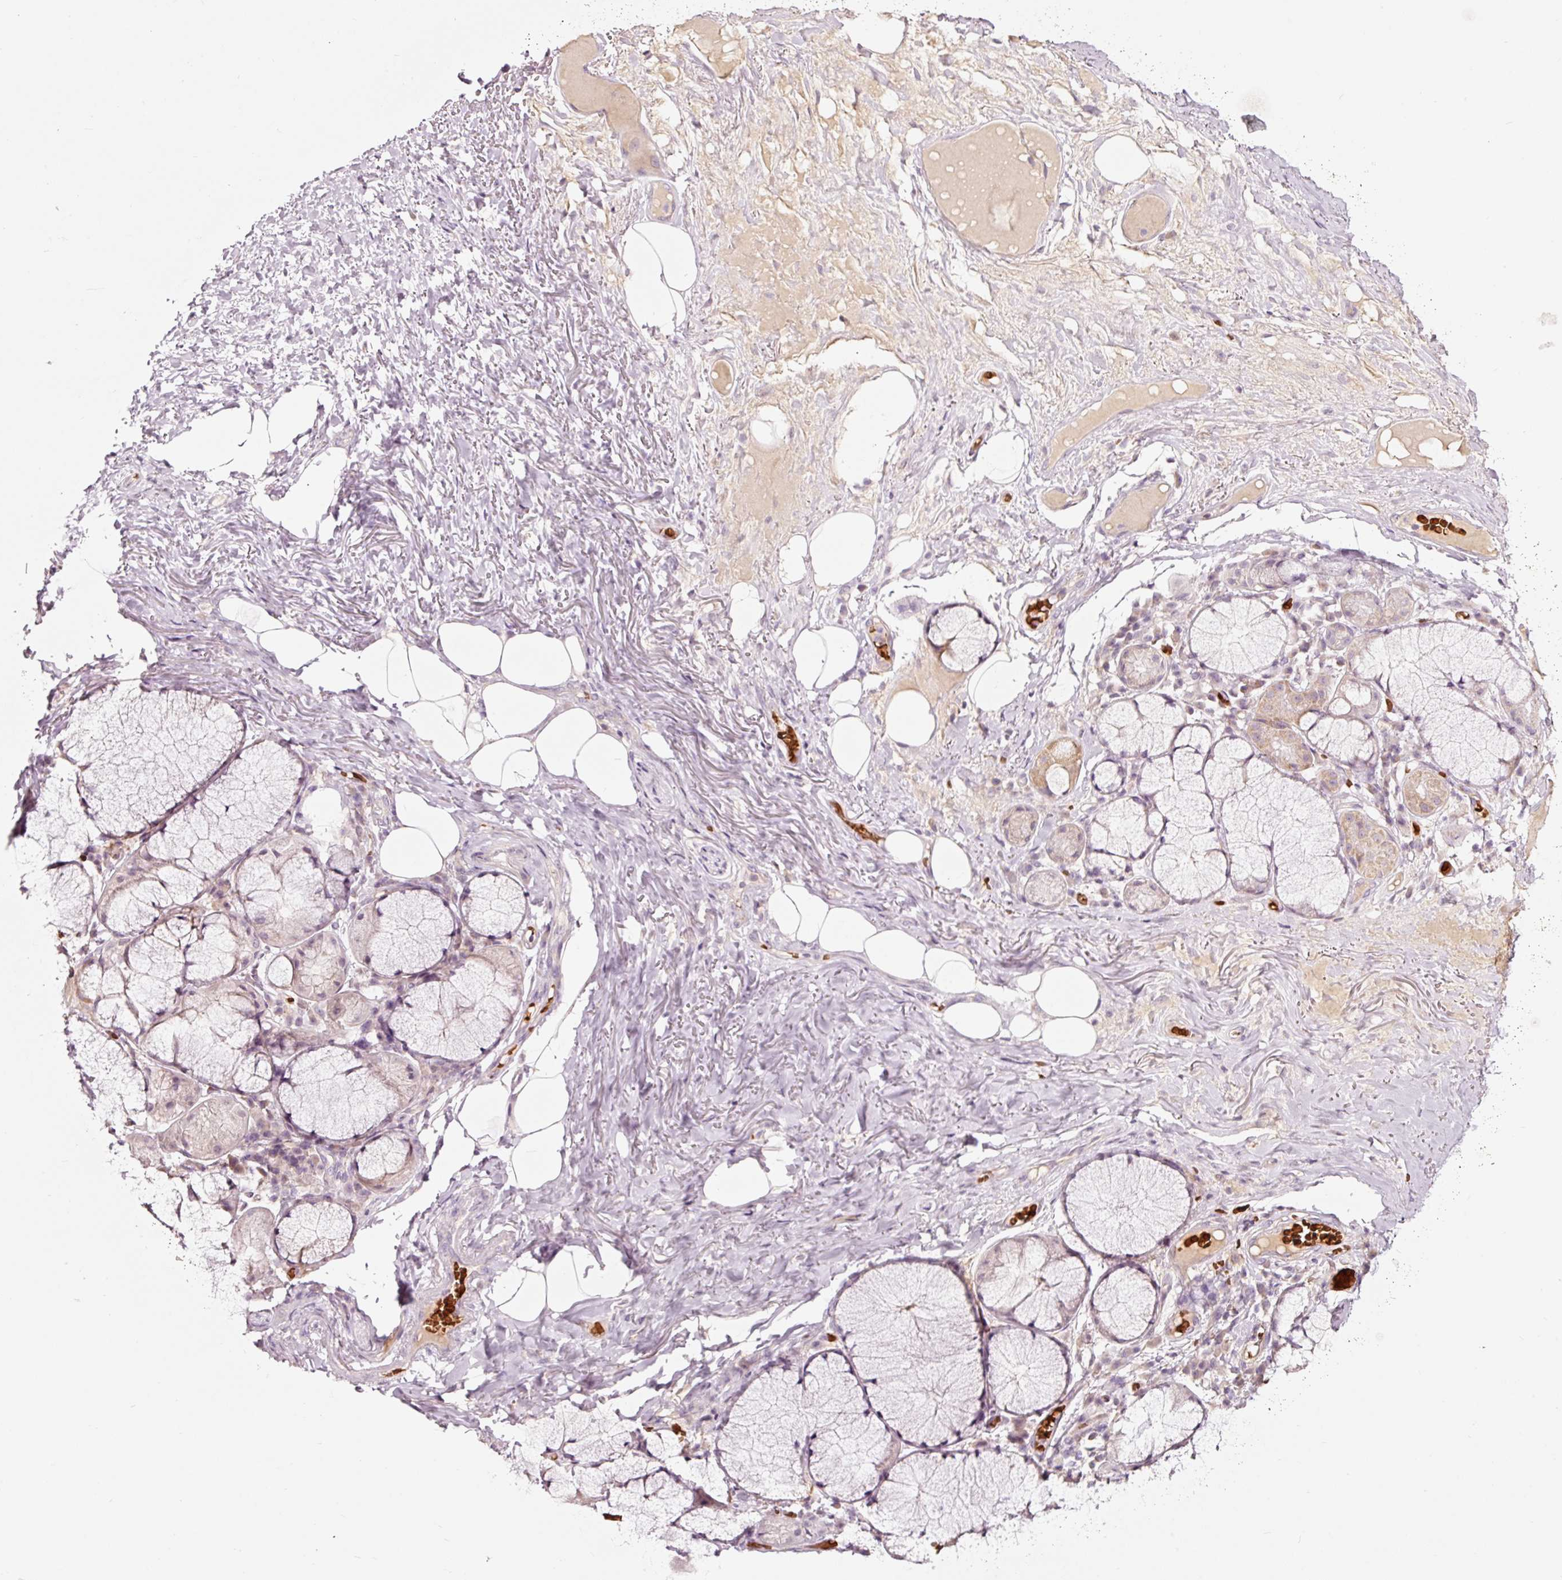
{"staining": {"intensity": "weak", "quantity": "25%-75%", "location": "cytoplasmic/membranous"}, "tissue": "adipose tissue", "cell_type": "Adipocytes", "image_type": "normal", "snomed": [{"axis": "morphology", "description": "Normal tissue, NOS"}, {"axis": "topography", "description": "Cartilage tissue"}, {"axis": "topography", "description": "Bronchus"}], "caption": "This is a photomicrograph of immunohistochemistry staining of benign adipose tissue, which shows weak staining in the cytoplasmic/membranous of adipocytes.", "gene": "LDHAL6B", "patient": {"sex": "male", "age": 56}}